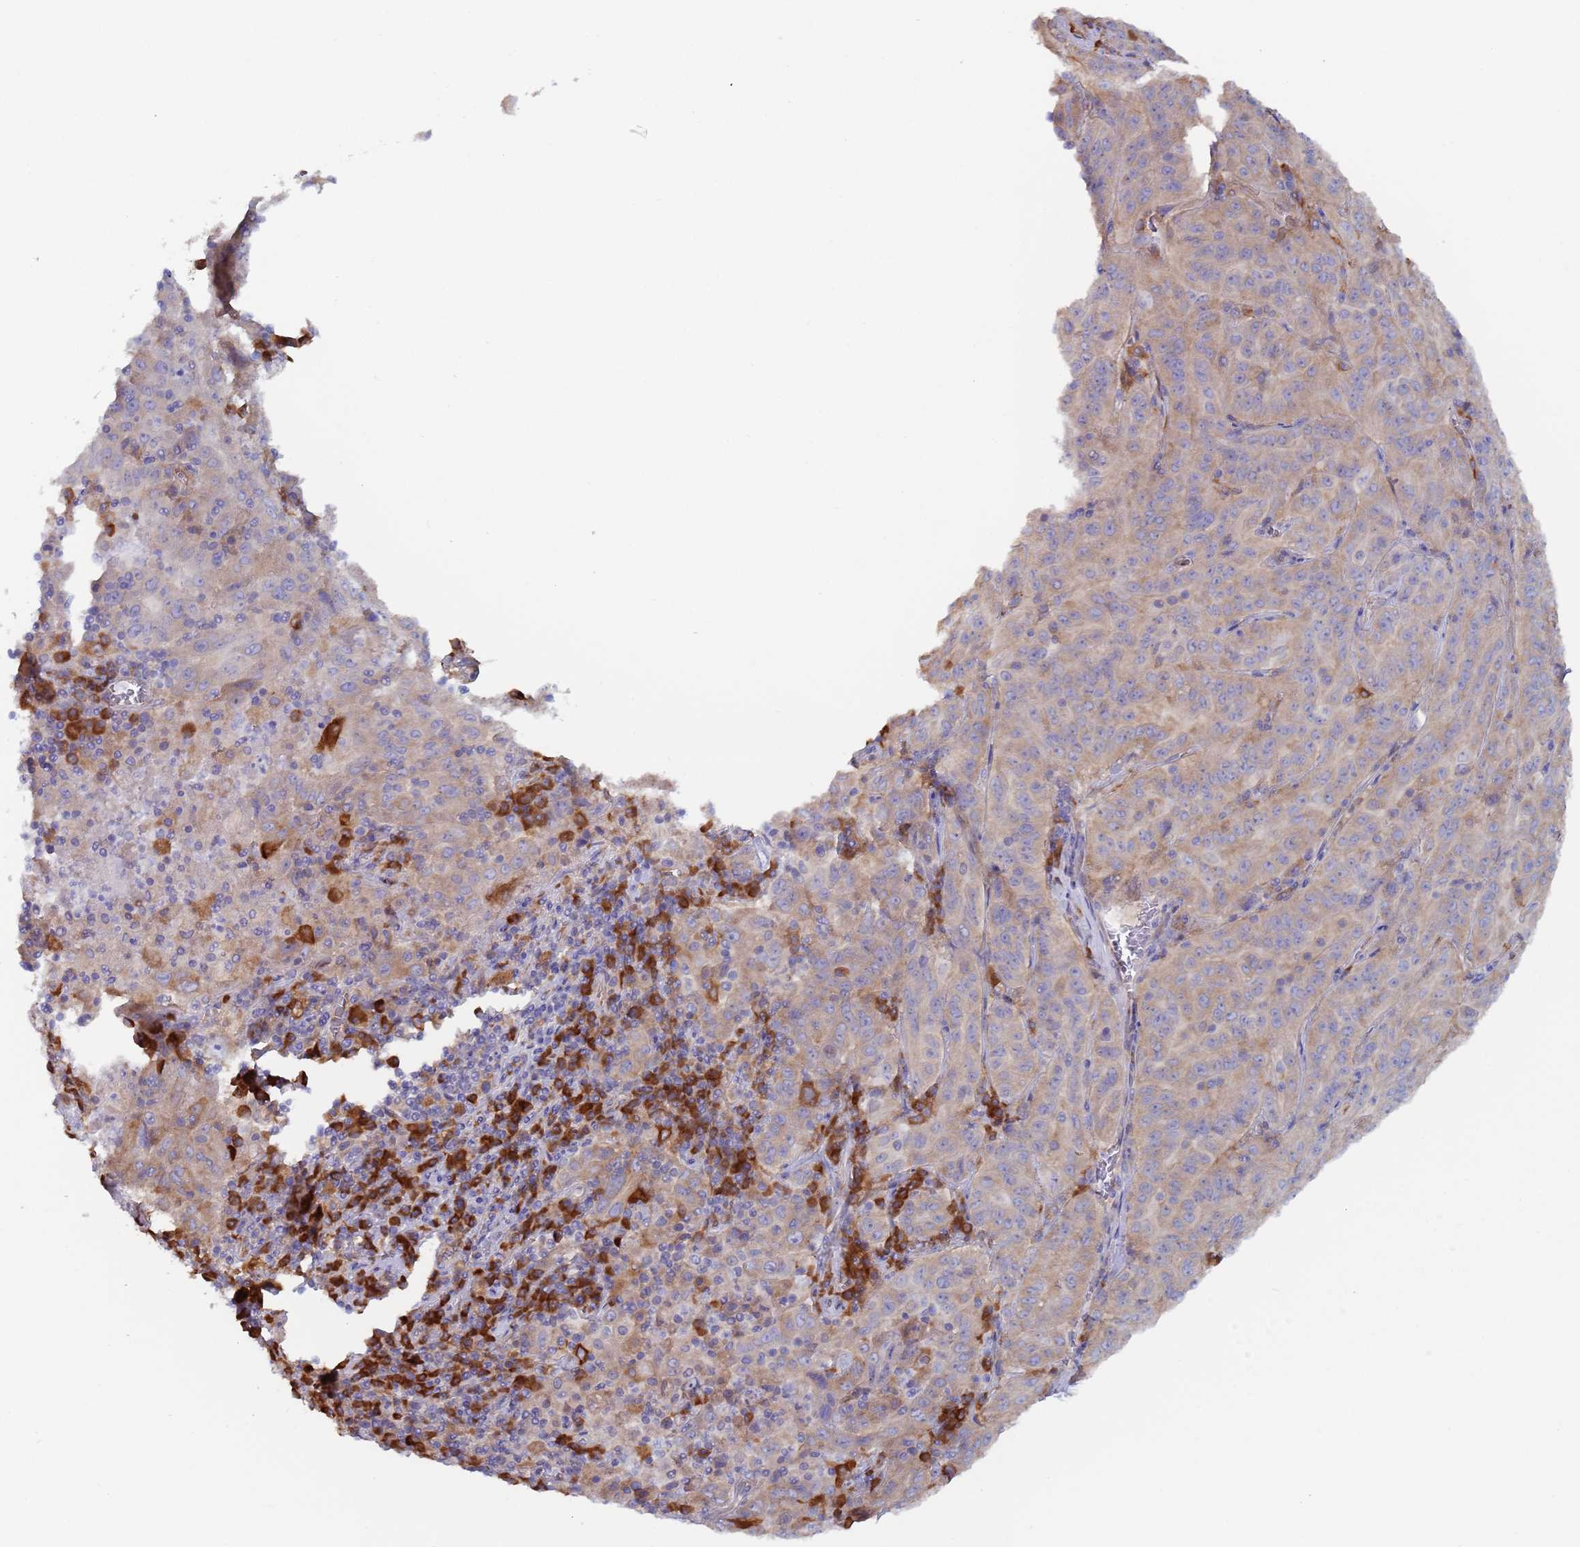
{"staining": {"intensity": "moderate", "quantity": "25%-75%", "location": "cytoplasmic/membranous"}, "tissue": "pancreatic cancer", "cell_type": "Tumor cells", "image_type": "cancer", "snomed": [{"axis": "morphology", "description": "Adenocarcinoma, NOS"}, {"axis": "topography", "description": "Pancreas"}], "caption": "Moderate cytoplasmic/membranous positivity for a protein is identified in approximately 25%-75% of tumor cells of pancreatic adenocarcinoma using immunohistochemistry.", "gene": "ZNF844", "patient": {"sex": "male", "age": 63}}